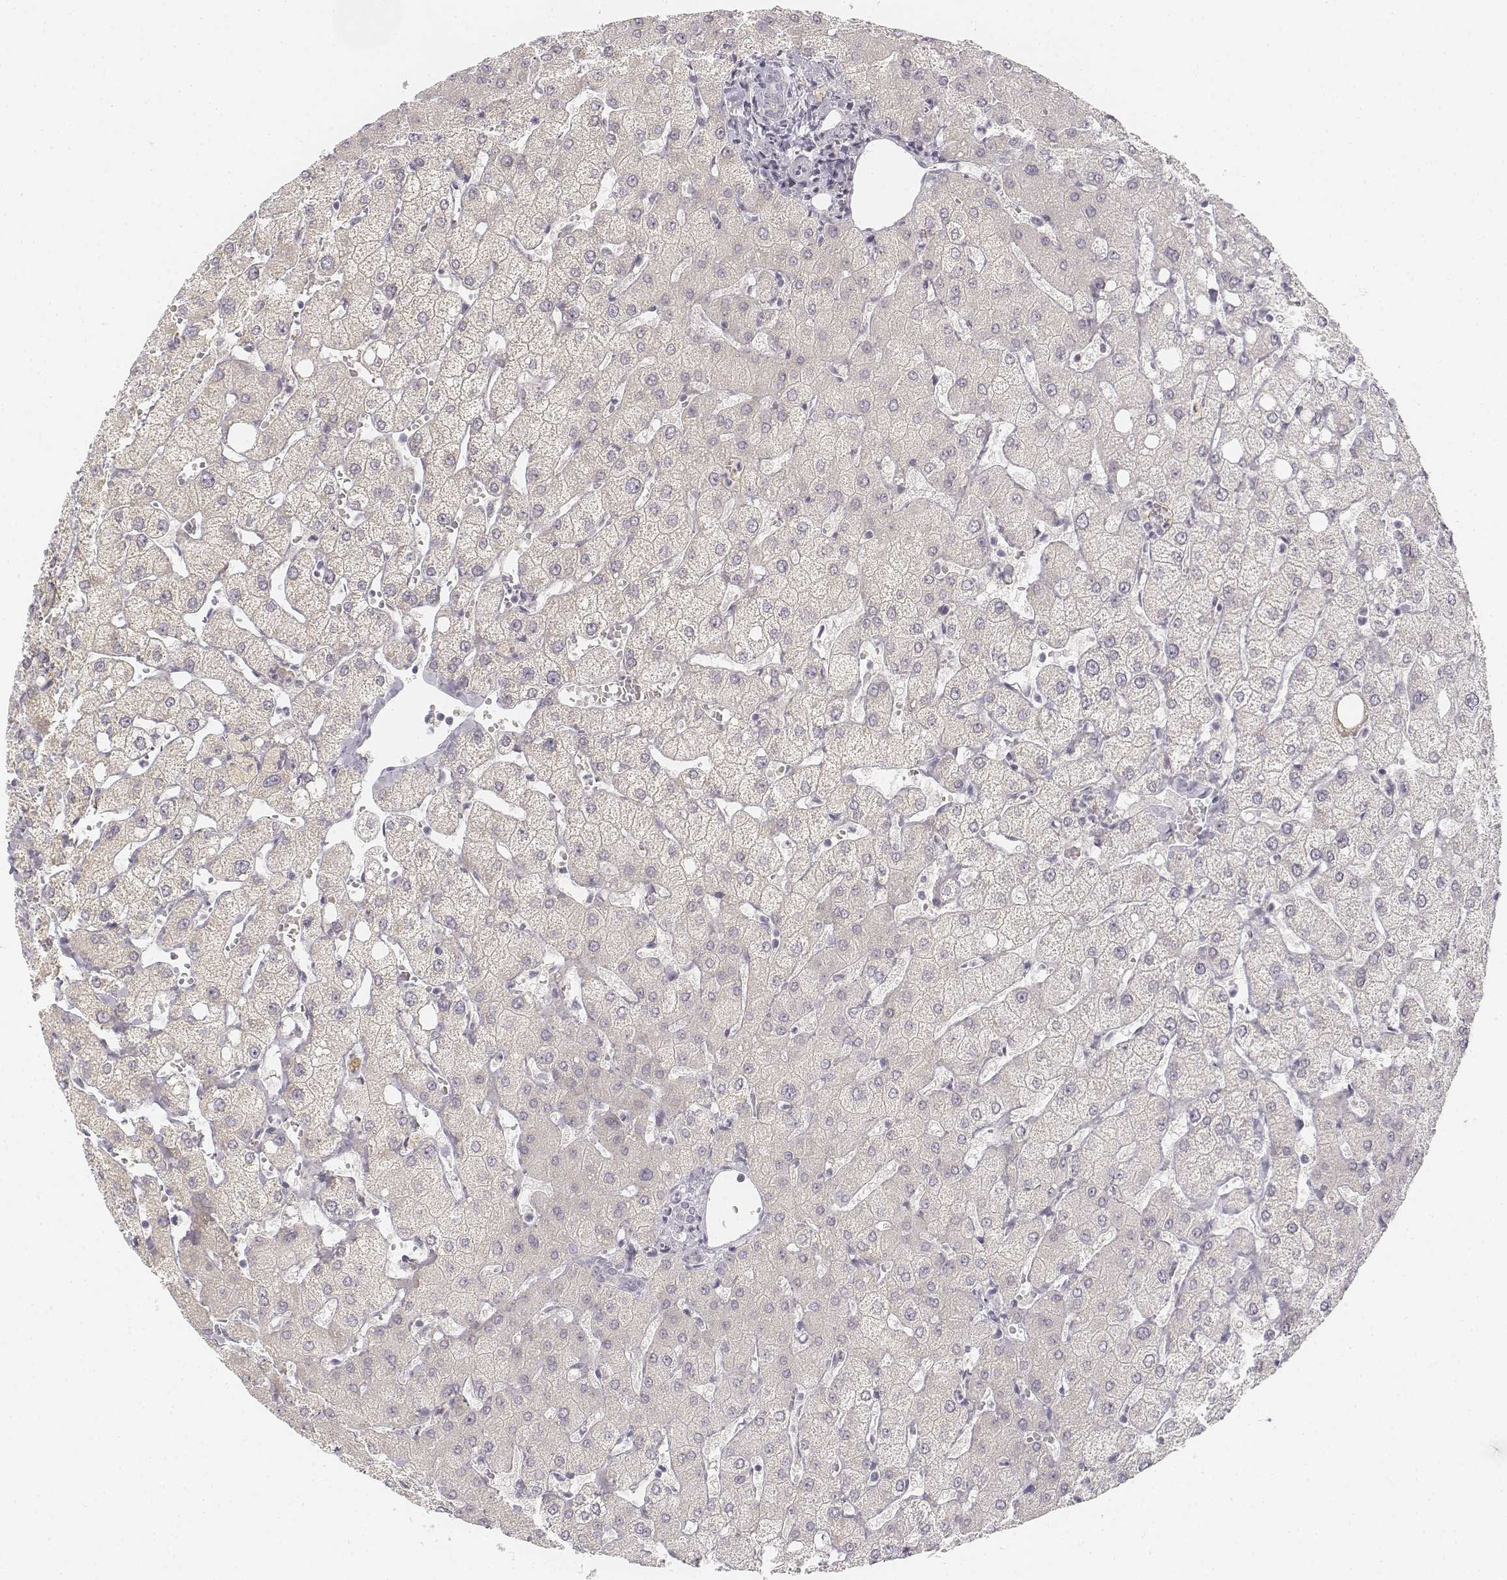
{"staining": {"intensity": "negative", "quantity": "none", "location": "none"}, "tissue": "liver", "cell_type": "Cholangiocytes", "image_type": "normal", "snomed": [{"axis": "morphology", "description": "Normal tissue, NOS"}, {"axis": "topography", "description": "Liver"}], "caption": "DAB immunohistochemical staining of unremarkable liver exhibits no significant positivity in cholangiocytes.", "gene": "DSG4", "patient": {"sex": "female", "age": 54}}